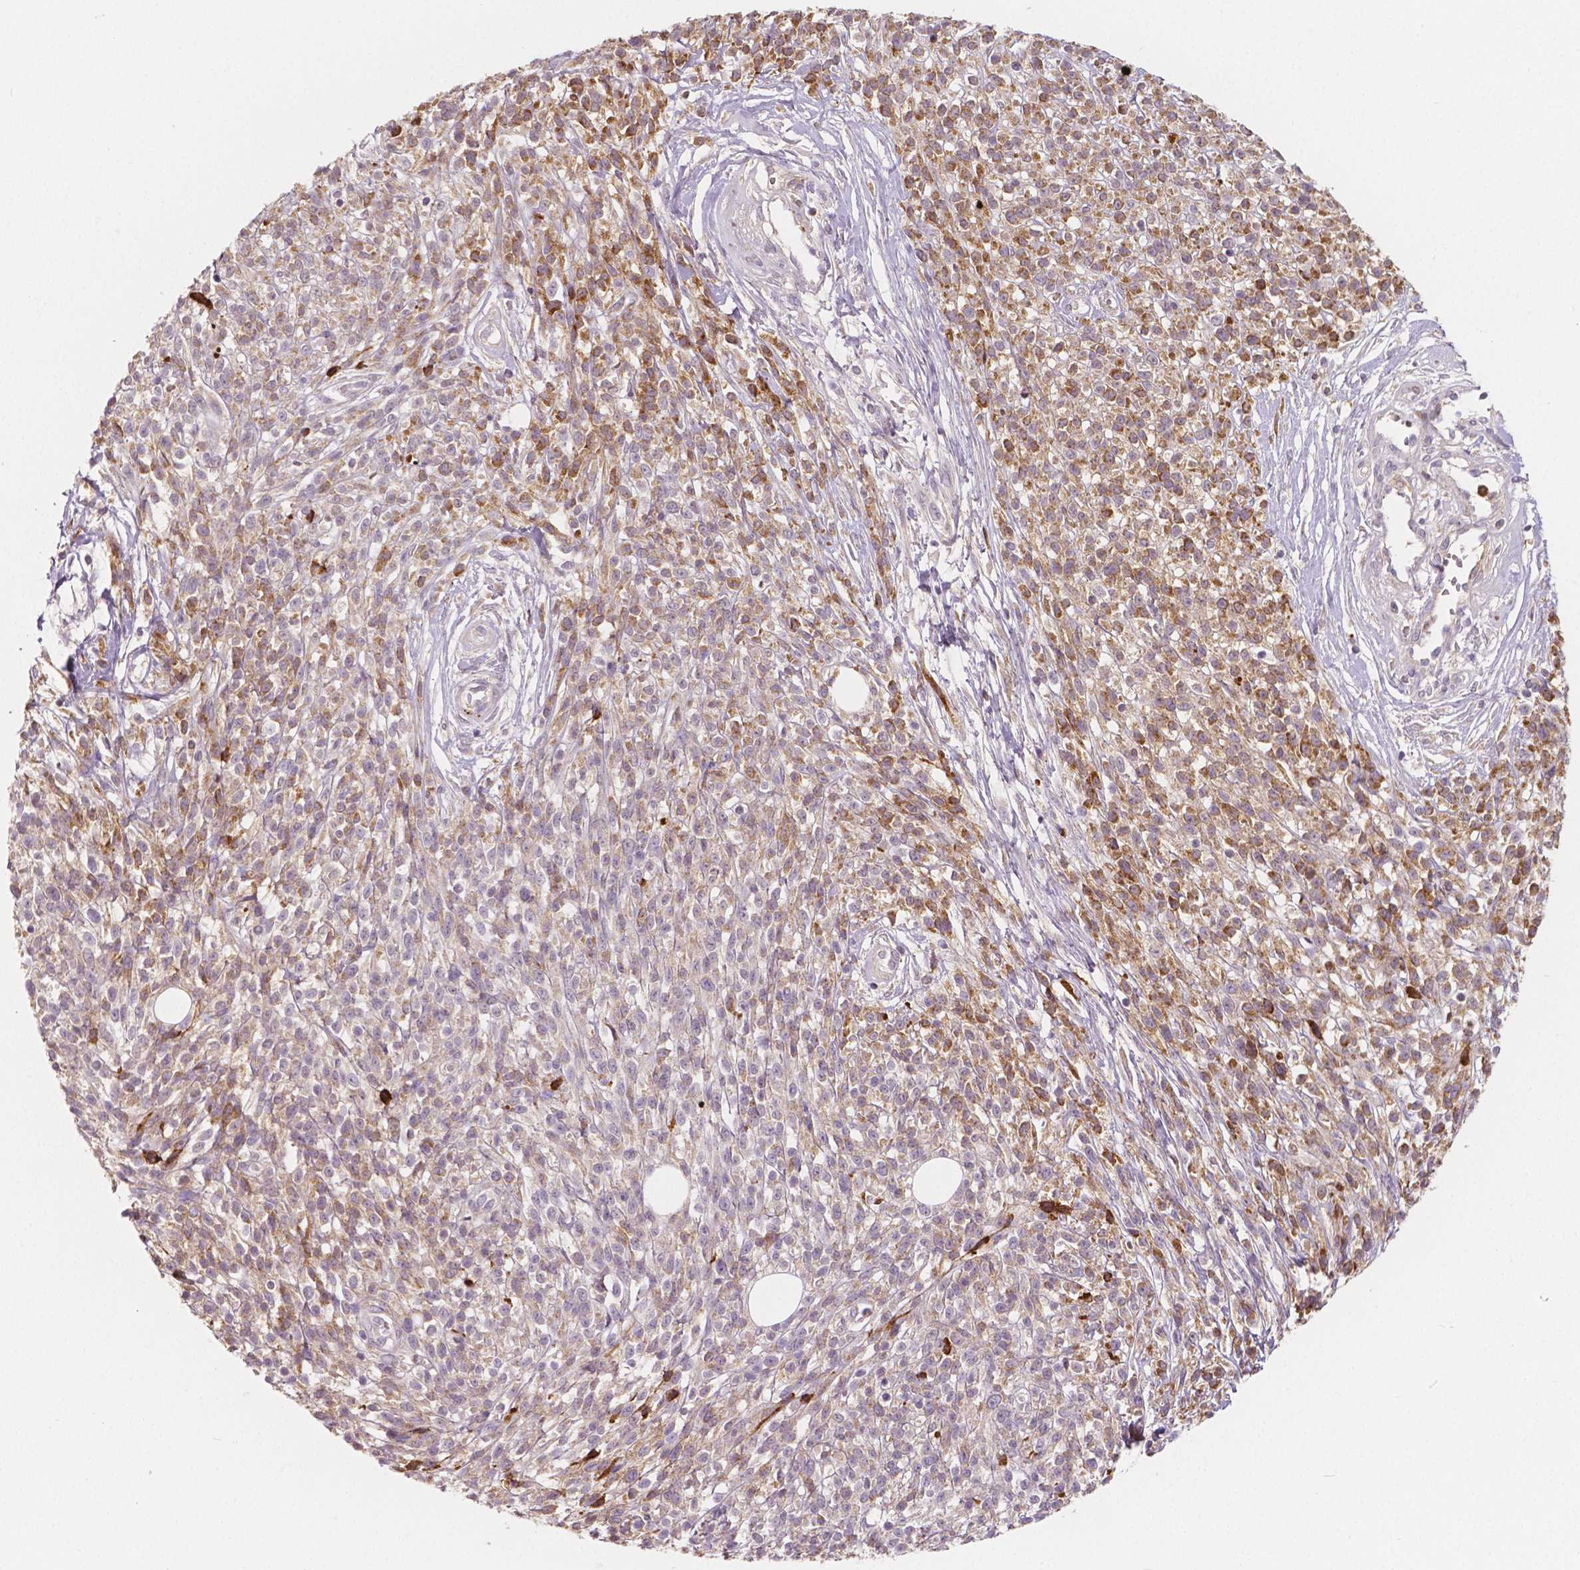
{"staining": {"intensity": "weak", "quantity": "25%-75%", "location": "cytoplasmic/membranous"}, "tissue": "melanoma", "cell_type": "Tumor cells", "image_type": "cancer", "snomed": [{"axis": "morphology", "description": "Malignant melanoma, NOS"}, {"axis": "topography", "description": "Skin"}, {"axis": "topography", "description": "Skin of trunk"}], "caption": "This is a micrograph of IHC staining of malignant melanoma, which shows weak positivity in the cytoplasmic/membranous of tumor cells.", "gene": "APOA4", "patient": {"sex": "male", "age": 74}}